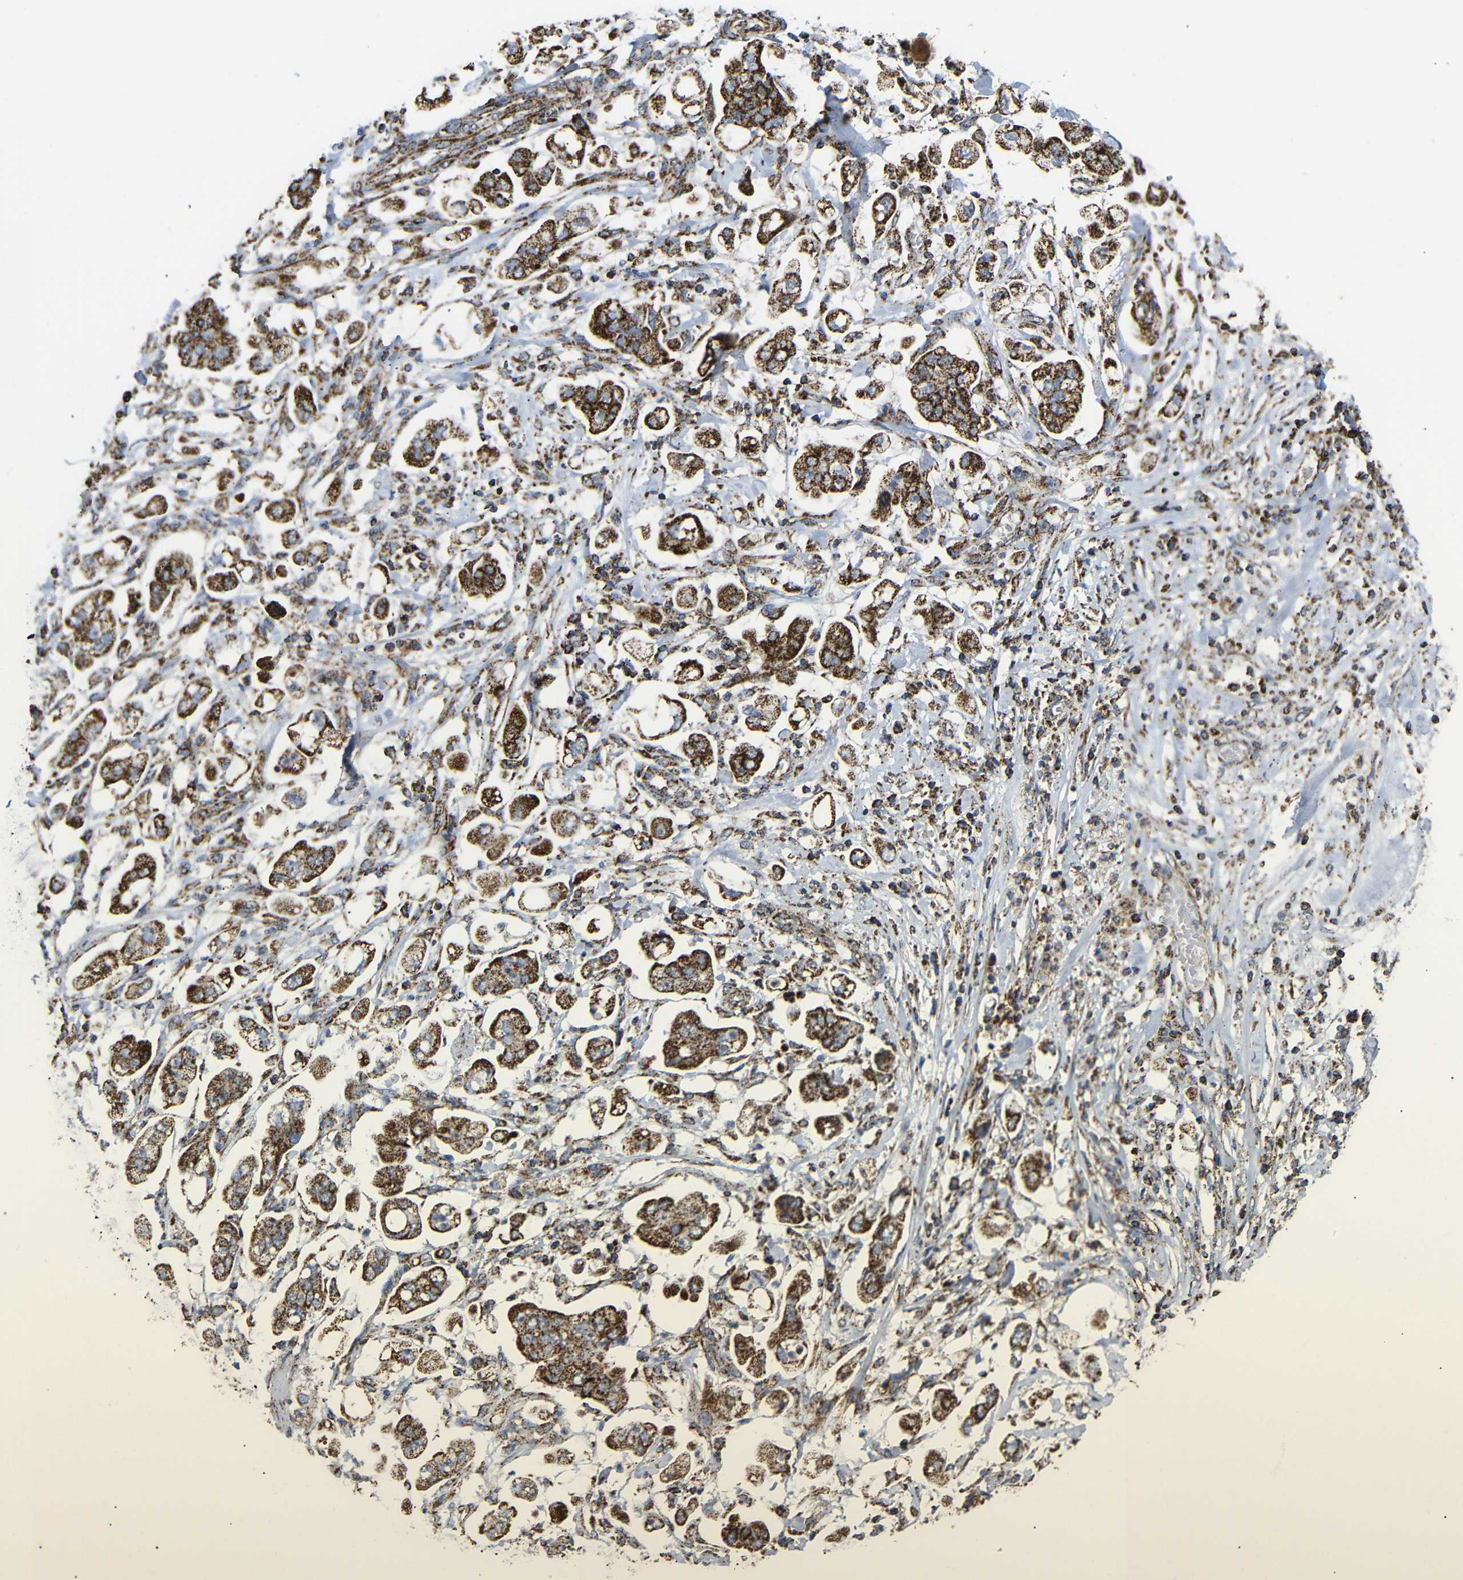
{"staining": {"intensity": "strong", "quantity": ">75%", "location": "cytoplasmic/membranous"}, "tissue": "stomach cancer", "cell_type": "Tumor cells", "image_type": "cancer", "snomed": [{"axis": "morphology", "description": "Adenocarcinoma, NOS"}, {"axis": "topography", "description": "Stomach"}], "caption": "Stomach cancer (adenocarcinoma) stained for a protein exhibits strong cytoplasmic/membranous positivity in tumor cells.", "gene": "ATP5F1A", "patient": {"sex": "male", "age": 62}}